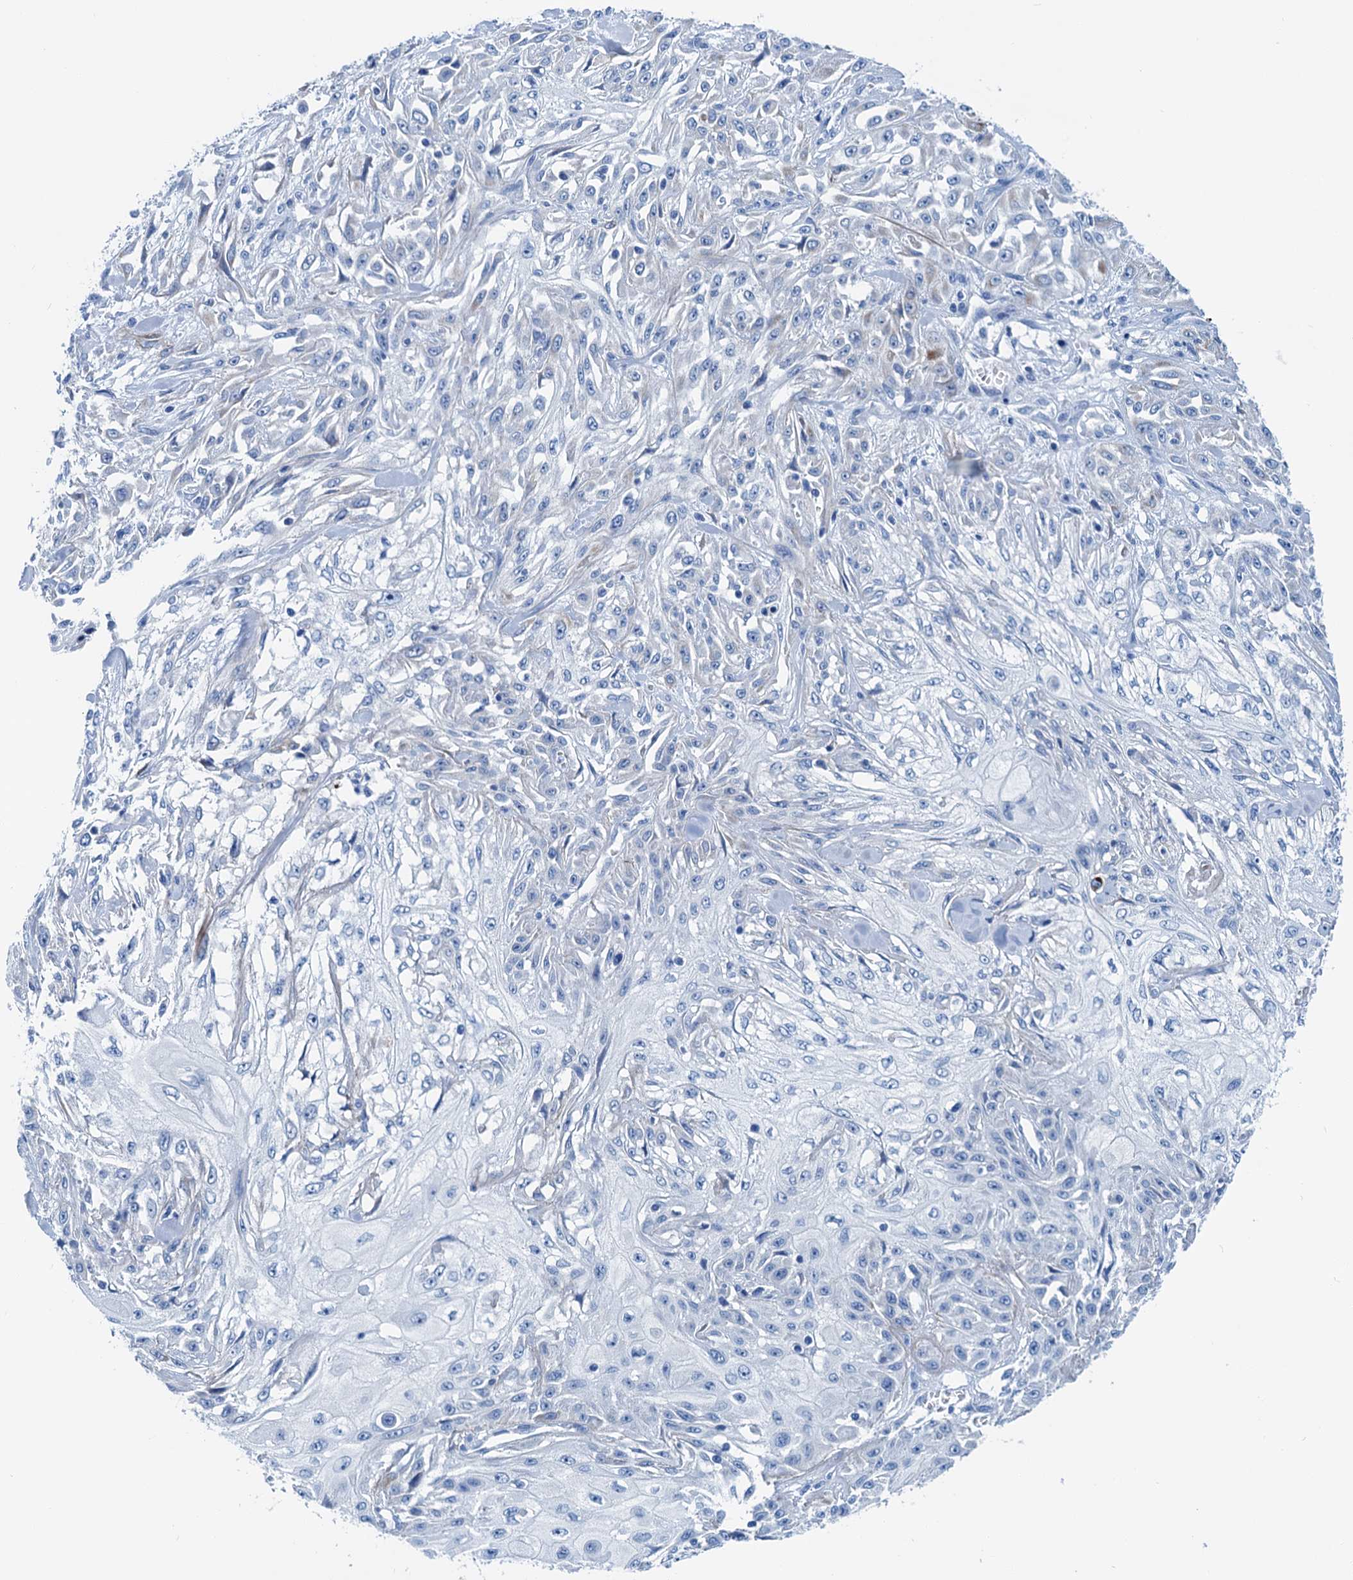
{"staining": {"intensity": "negative", "quantity": "none", "location": "none"}, "tissue": "skin cancer", "cell_type": "Tumor cells", "image_type": "cancer", "snomed": [{"axis": "morphology", "description": "Squamous cell carcinoma, NOS"}, {"axis": "morphology", "description": "Squamous cell carcinoma, metastatic, NOS"}, {"axis": "topography", "description": "Skin"}, {"axis": "topography", "description": "Lymph node"}], "caption": "Metastatic squamous cell carcinoma (skin) was stained to show a protein in brown. There is no significant staining in tumor cells.", "gene": "KNDC1", "patient": {"sex": "male", "age": 75}}